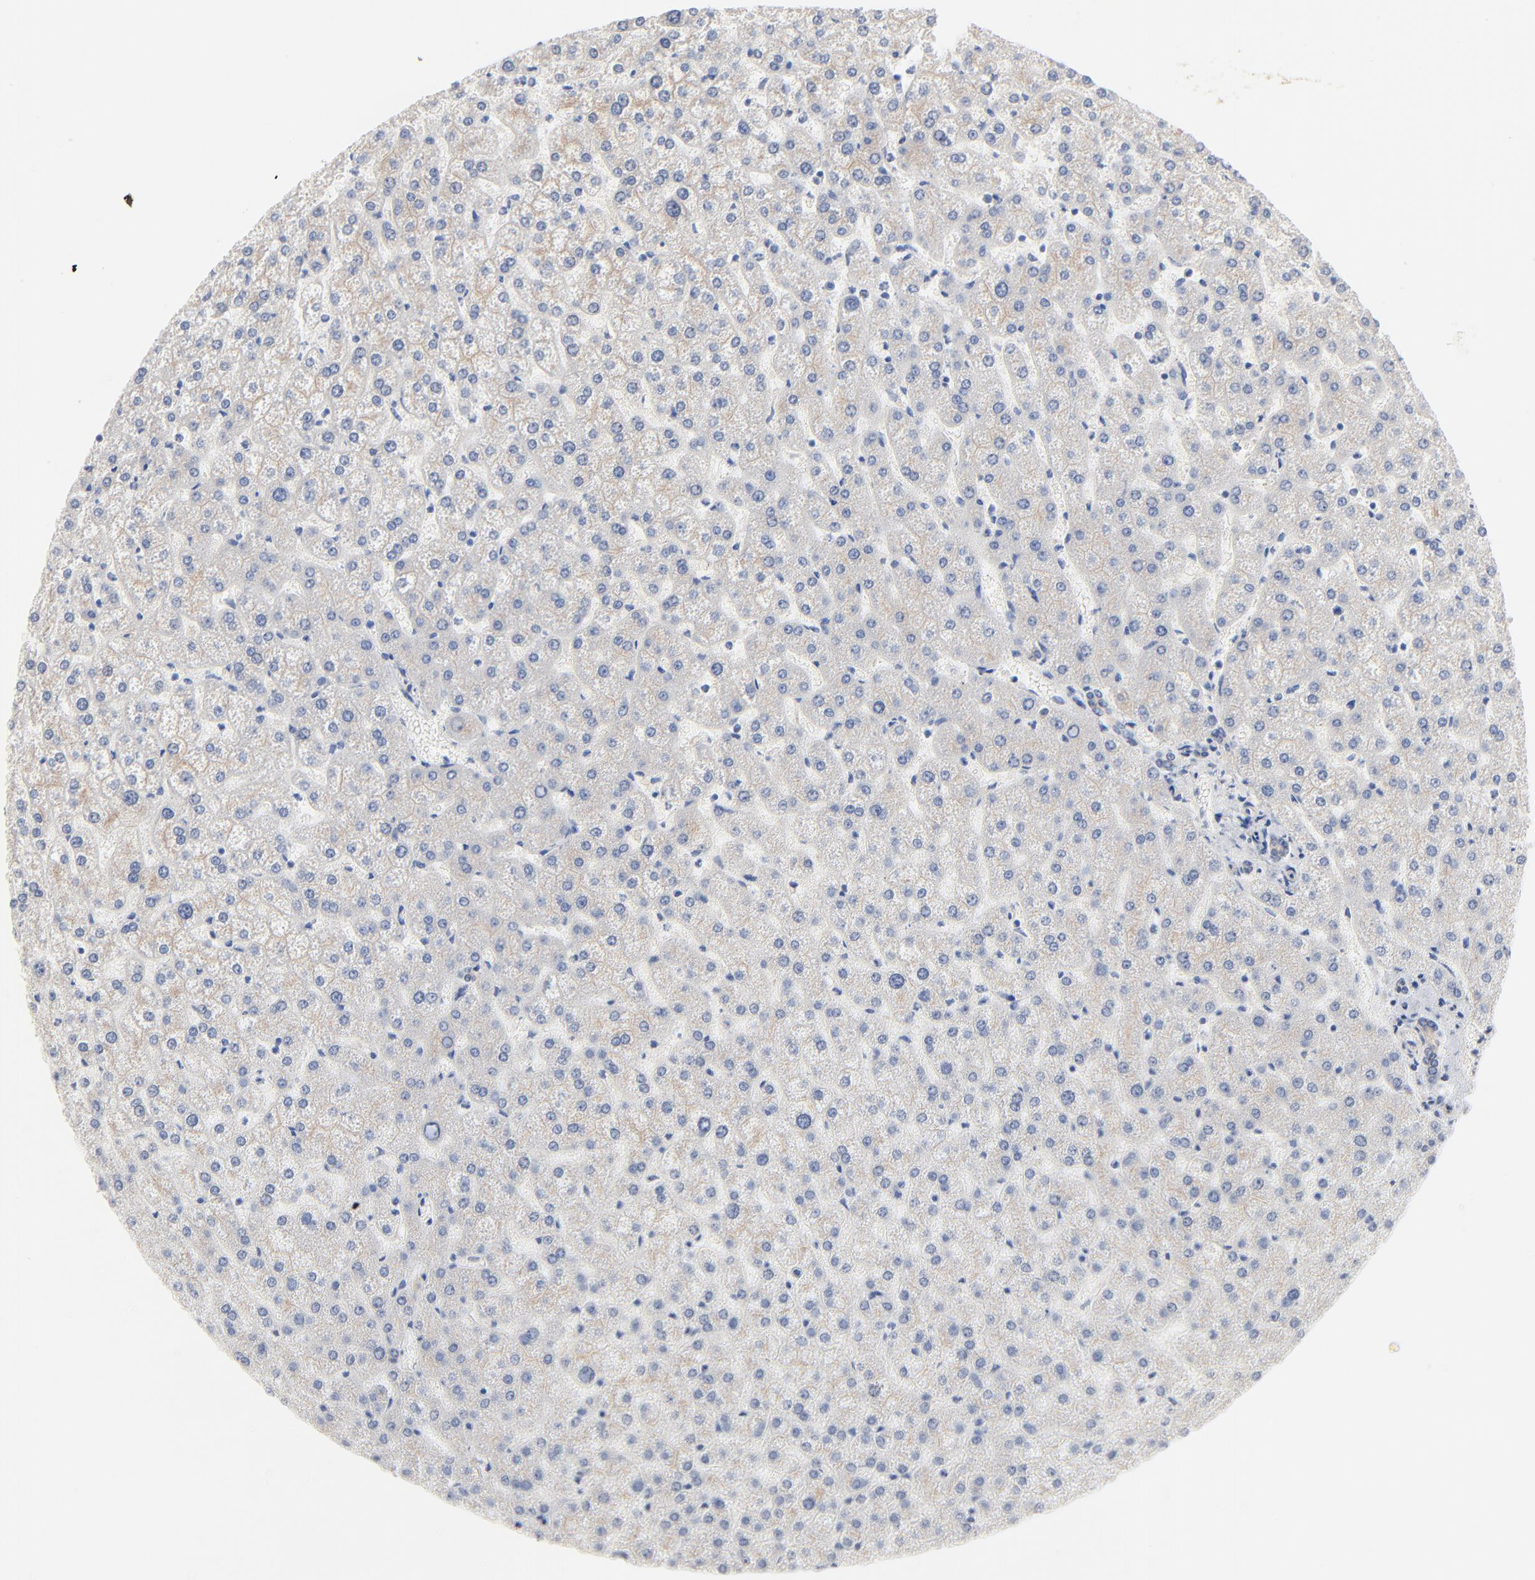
{"staining": {"intensity": "negative", "quantity": "none", "location": "none"}, "tissue": "liver", "cell_type": "Cholangiocytes", "image_type": "normal", "snomed": [{"axis": "morphology", "description": "Normal tissue, NOS"}, {"axis": "topography", "description": "Liver"}], "caption": "This is an immunohistochemistry micrograph of normal human liver. There is no expression in cholangiocytes.", "gene": "ABCD4", "patient": {"sex": "female", "age": 32}}